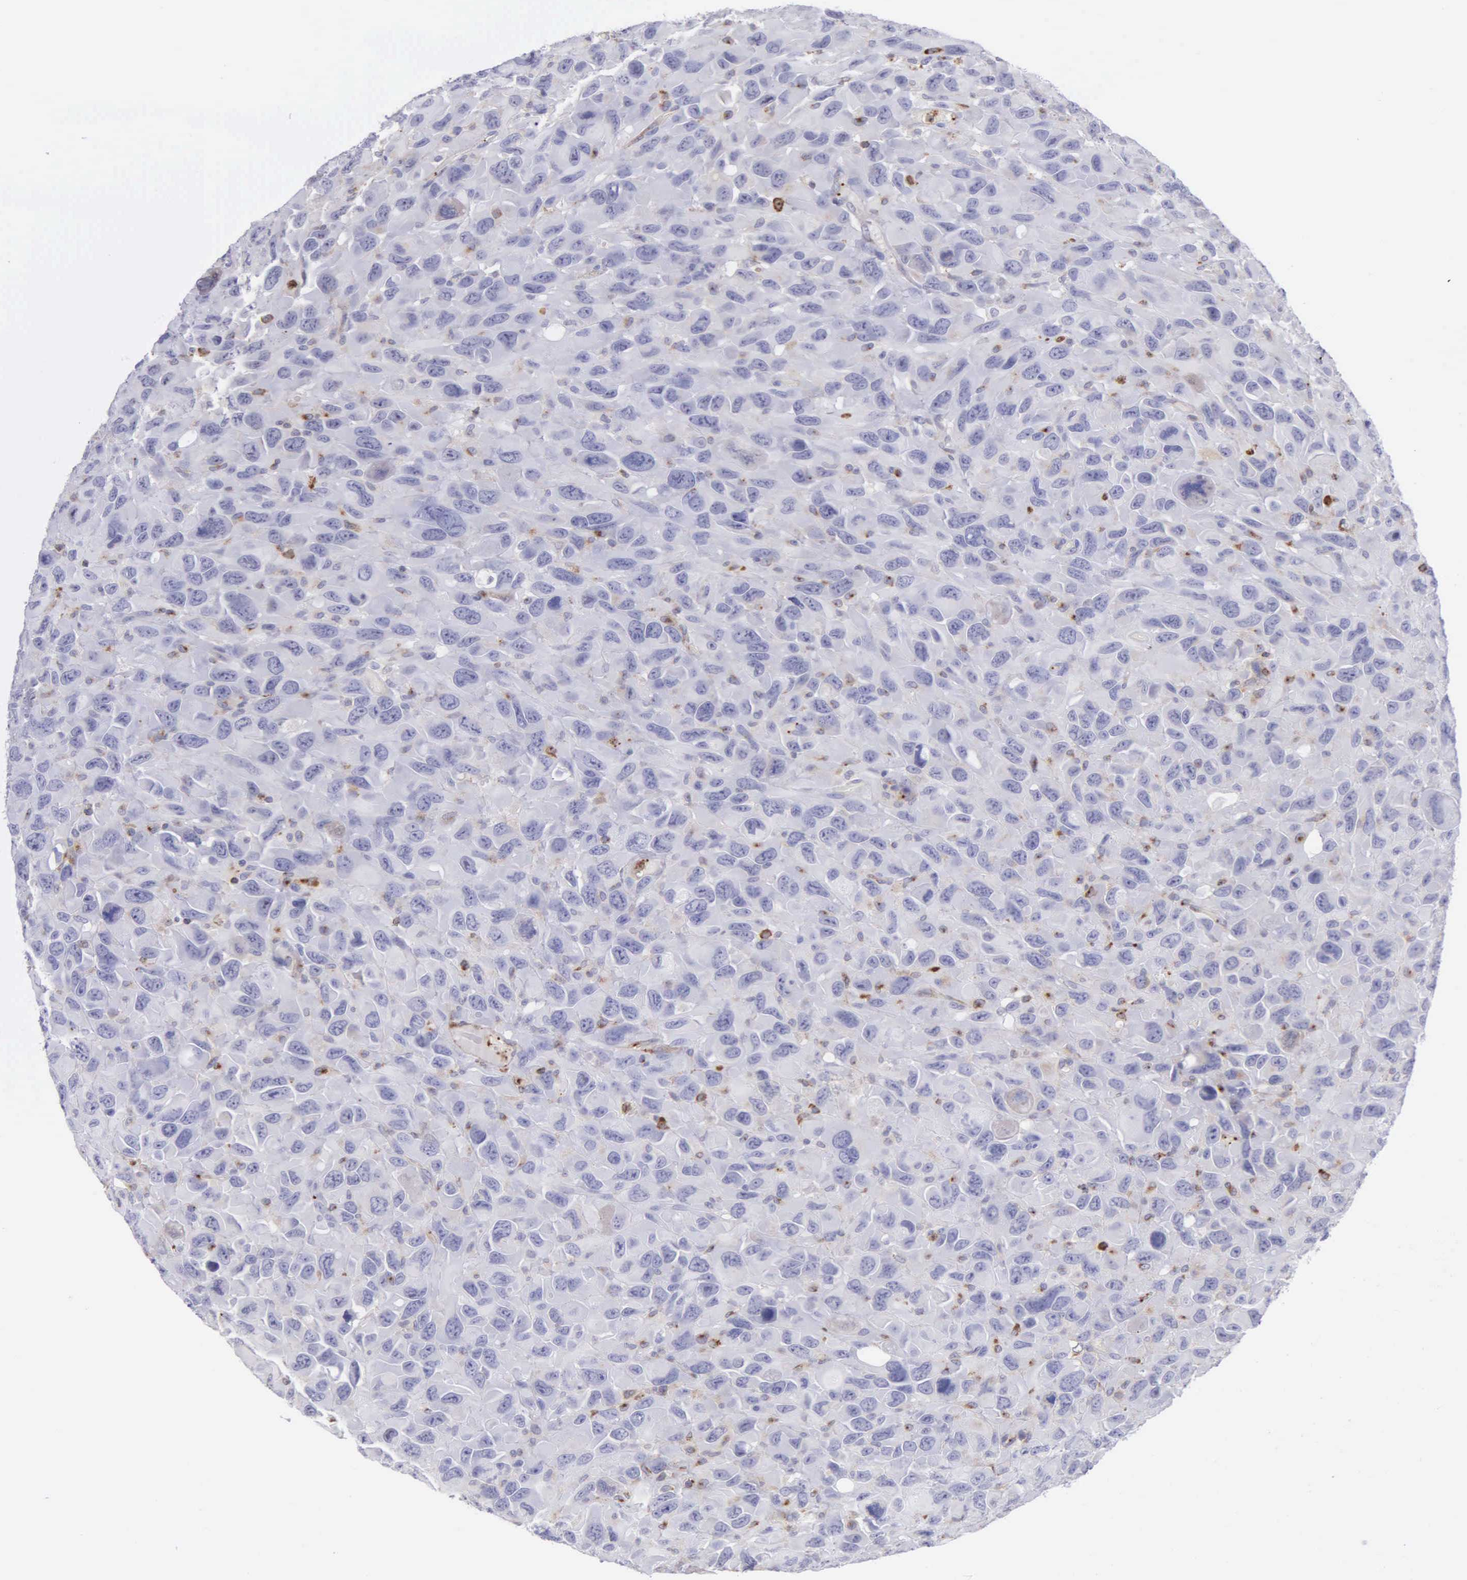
{"staining": {"intensity": "negative", "quantity": "none", "location": "none"}, "tissue": "renal cancer", "cell_type": "Tumor cells", "image_type": "cancer", "snomed": [{"axis": "morphology", "description": "Adenocarcinoma, NOS"}, {"axis": "topography", "description": "Kidney"}], "caption": "Immunohistochemistry (IHC) of human renal cancer exhibits no expression in tumor cells.", "gene": "SRGN", "patient": {"sex": "male", "age": 79}}